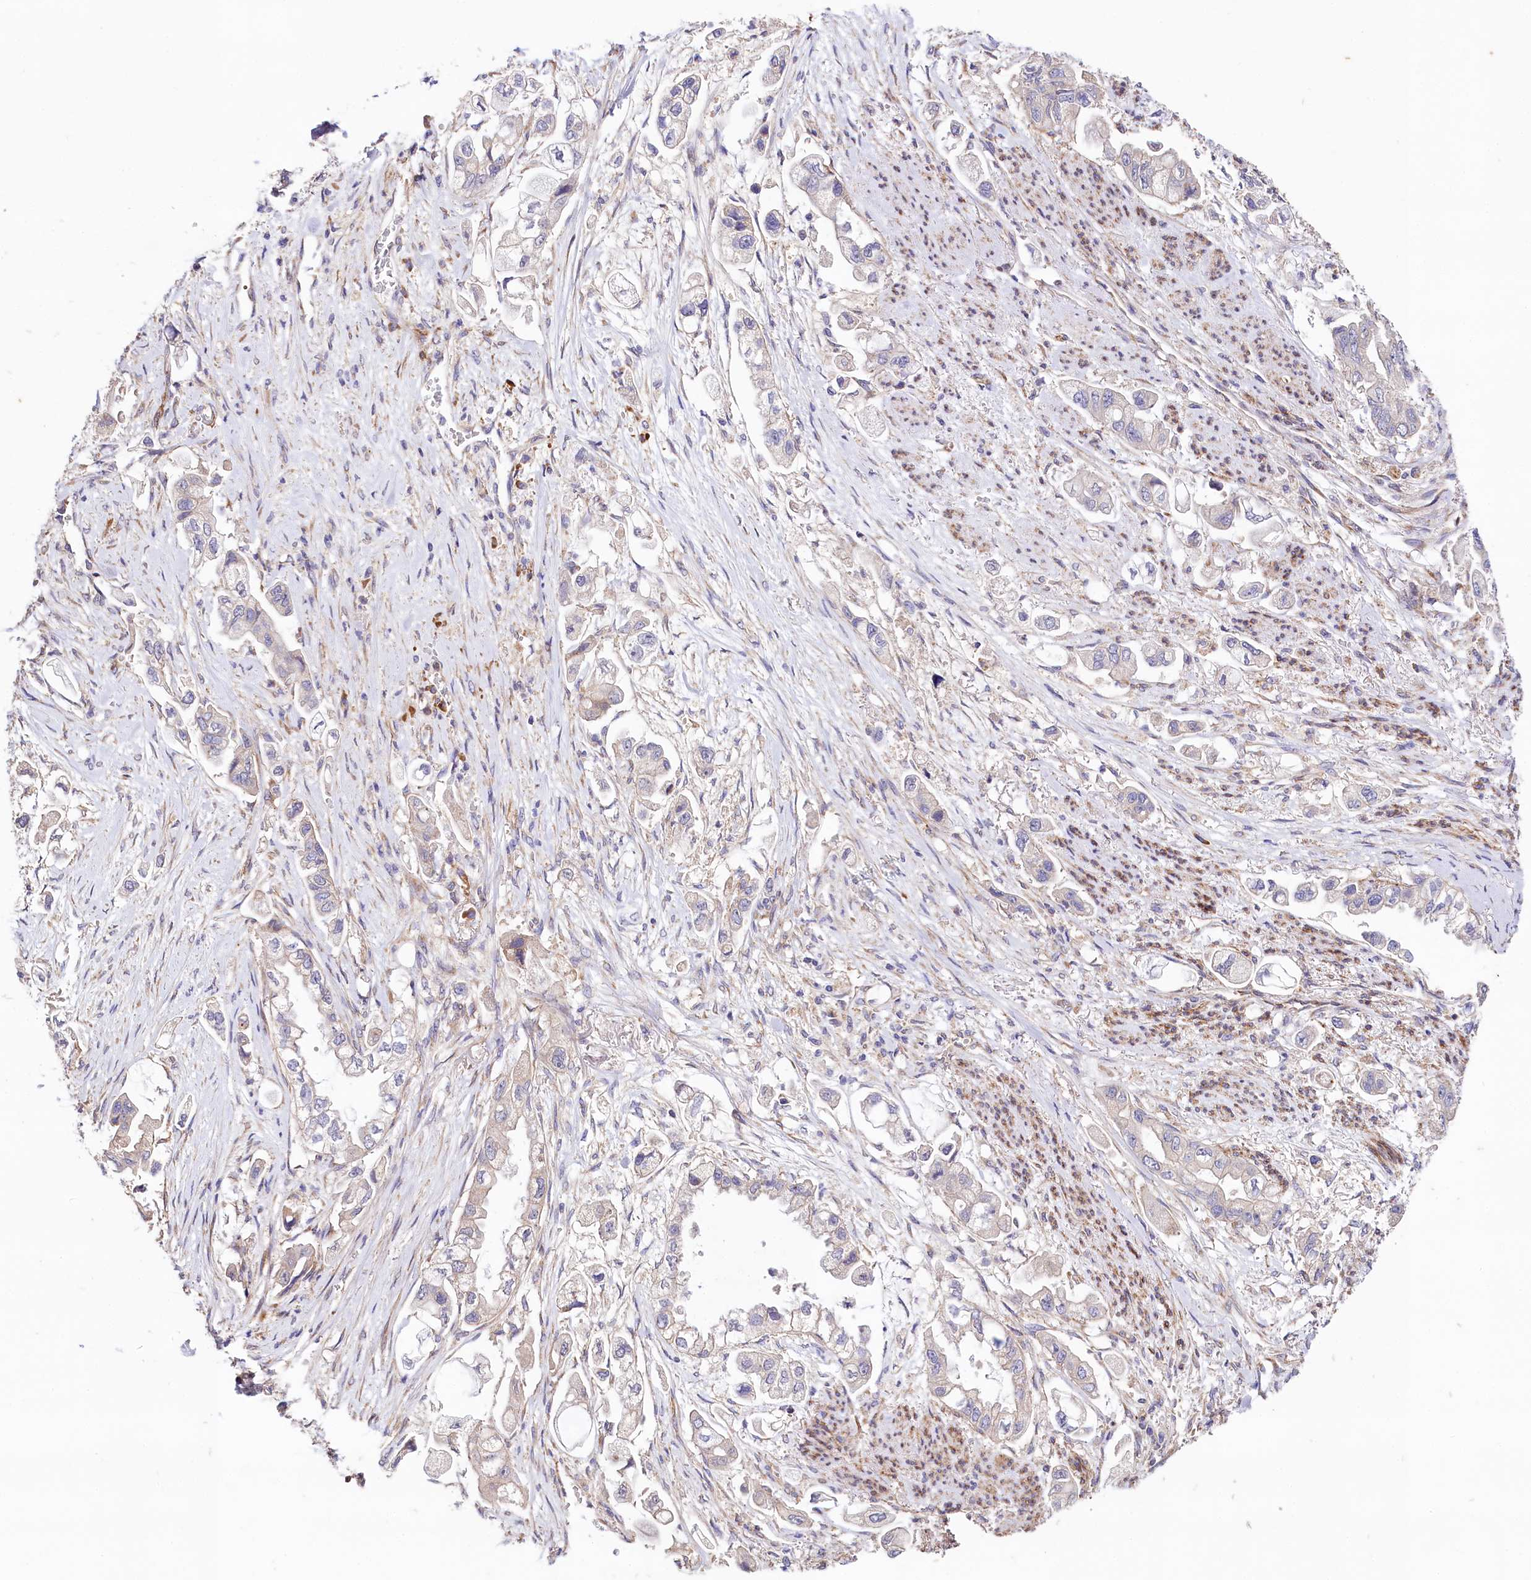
{"staining": {"intensity": "negative", "quantity": "none", "location": "none"}, "tissue": "stomach cancer", "cell_type": "Tumor cells", "image_type": "cancer", "snomed": [{"axis": "morphology", "description": "Adenocarcinoma, NOS"}, {"axis": "topography", "description": "Stomach"}], "caption": "This is an IHC histopathology image of human adenocarcinoma (stomach). There is no positivity in tumor cells.", "gene": "SPATS2", "patient": {"sex": "male", "age": 62}}